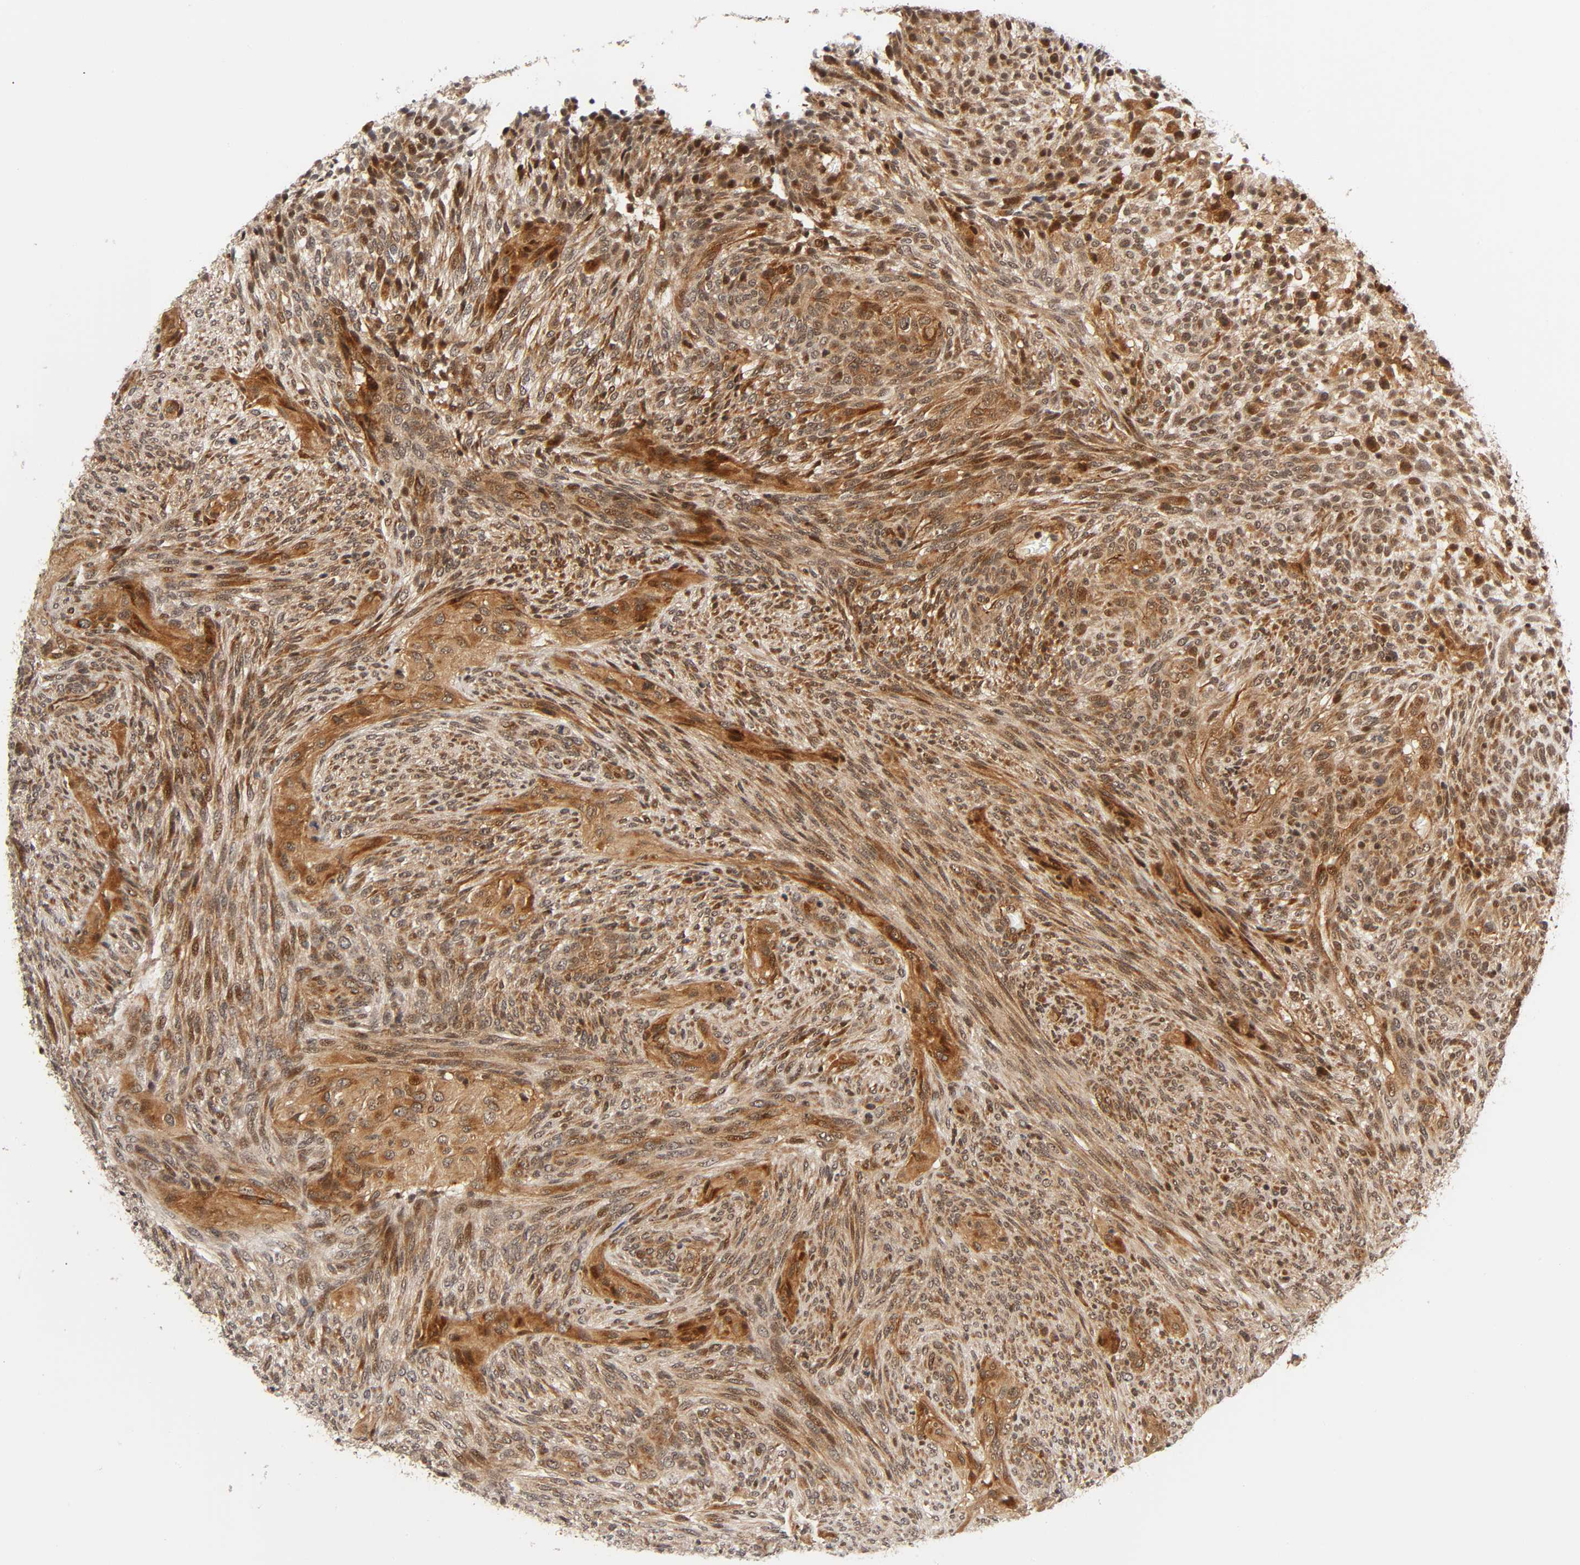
{"staining": {"intensity": "moderate", "quantity": ">75%", "location": "cytoplasmic/membranous,nuclear"}, "tissue": "glioma", "cell_type": "Tumor cells", "image_type": "cancer", "snomed": [{"axis": "morphology", "description": "Glioma, malignant, High grade"}, {"axis": "topography", "description": "Cerebral cortex"}], "caption": "Brown immunohistochemical staining in human glioma reveals moderate cytoplasmic/membranous and nuclear staining in about >75% of tumor cells. Using DAB (3,3'-diaminobenzidine) (brown) and hematoxylin (blue) stains, captured at high magnification using brightfield microscopy.", "gene": "IQCJ-SCHIP1", "patient": {"sex": "female", "age": 55}}